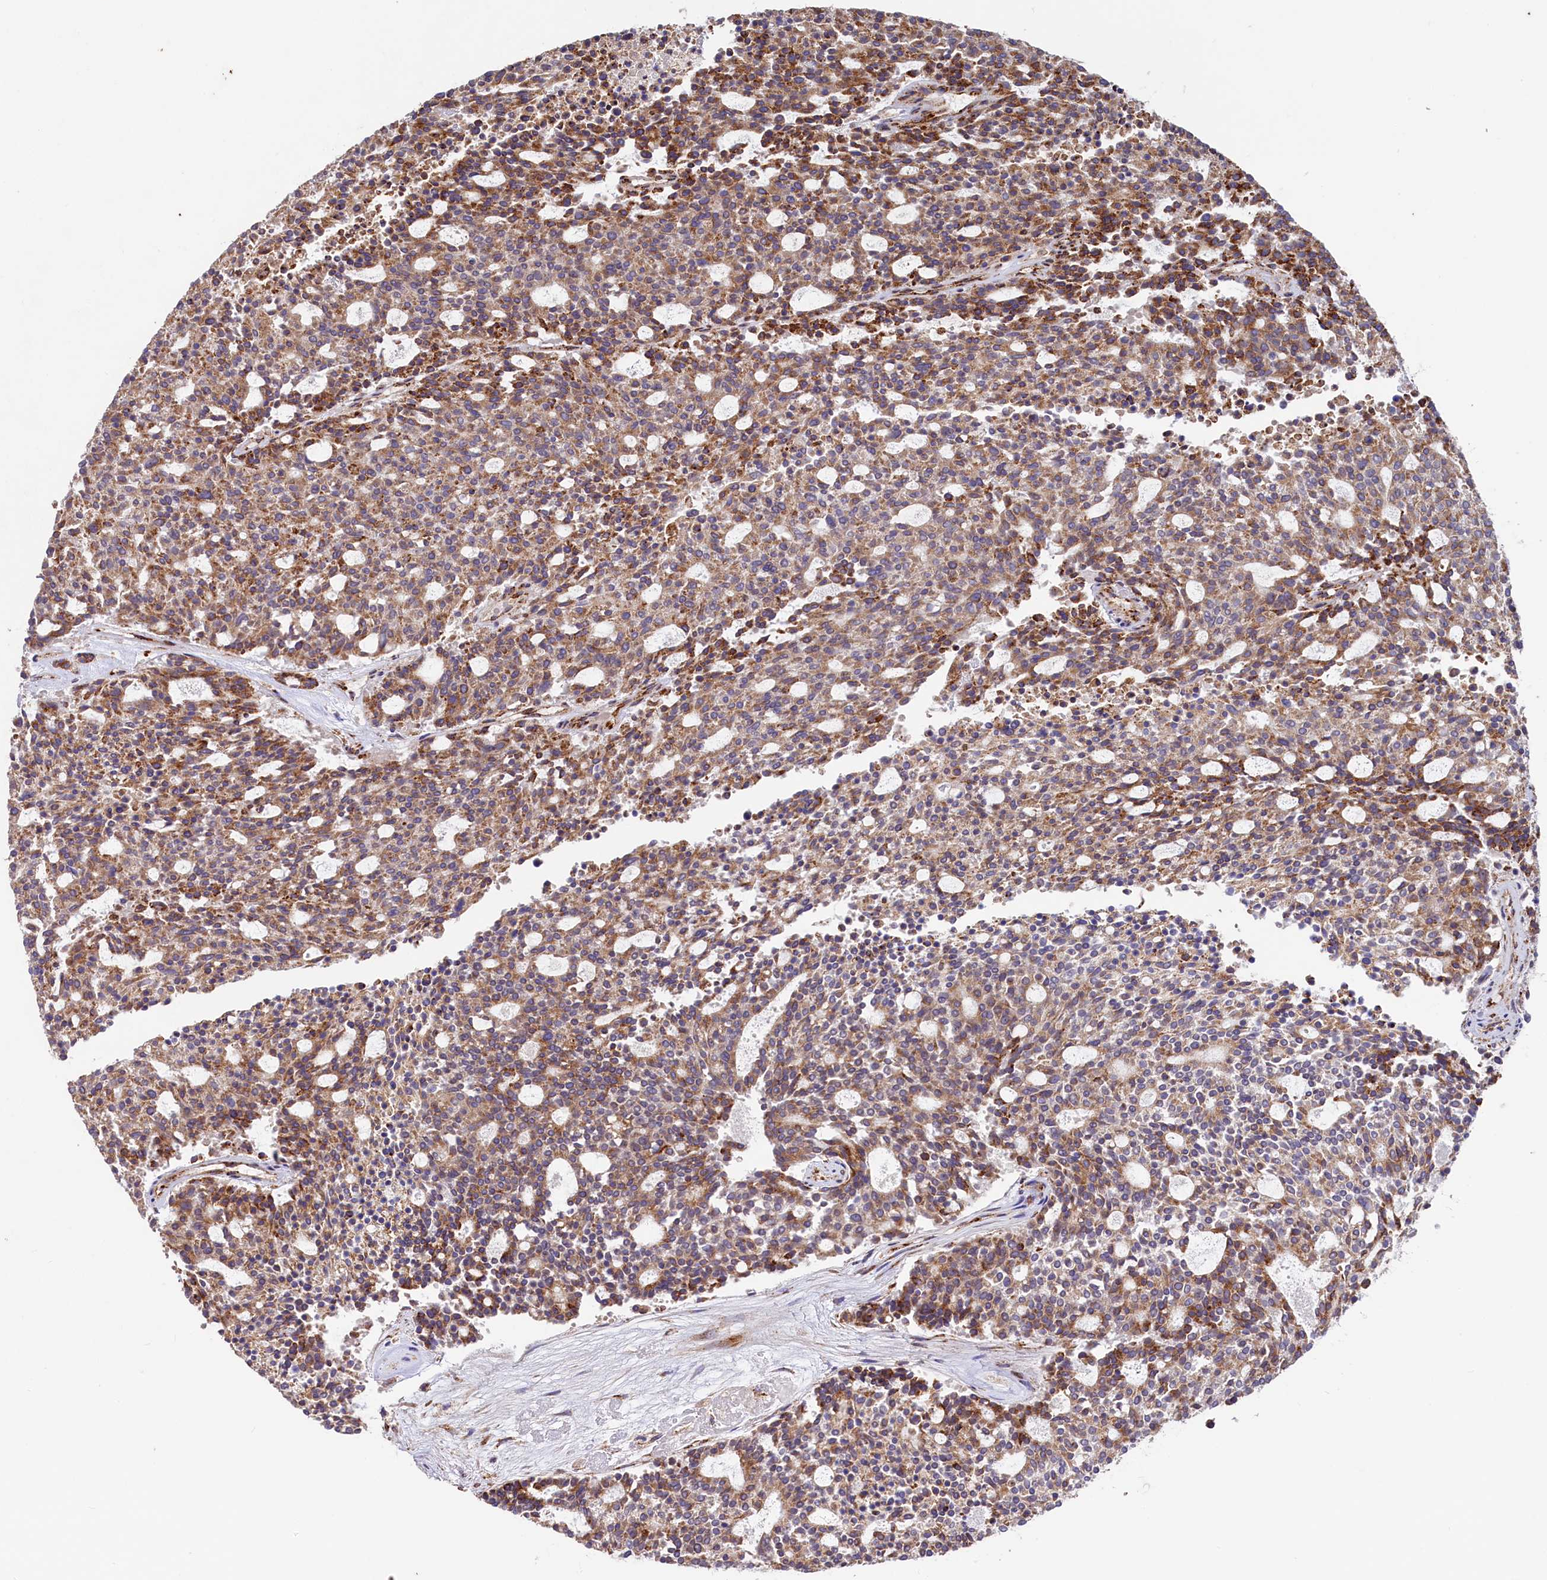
{"staining": {"intensity": "moderate", "quantity": ">75%", "location": "cytoplasmic/membranous"}, "tissue": "carcinoid", "cell_type": "Tumor cells", "image_type": "cancer", "snomed": [{"axis": "morphology", "description": "Carcinoid, malignant, NOS"}, {"axis": "topography", "description": "Pancreas"}], "caption": "A brown stain shows moderate cytoplasmic/membranous staining of a protein in carcinoid (malignant) tumor cells.", "gene": "C5orf15", "patient": {"sex": "female", "age": 54}}